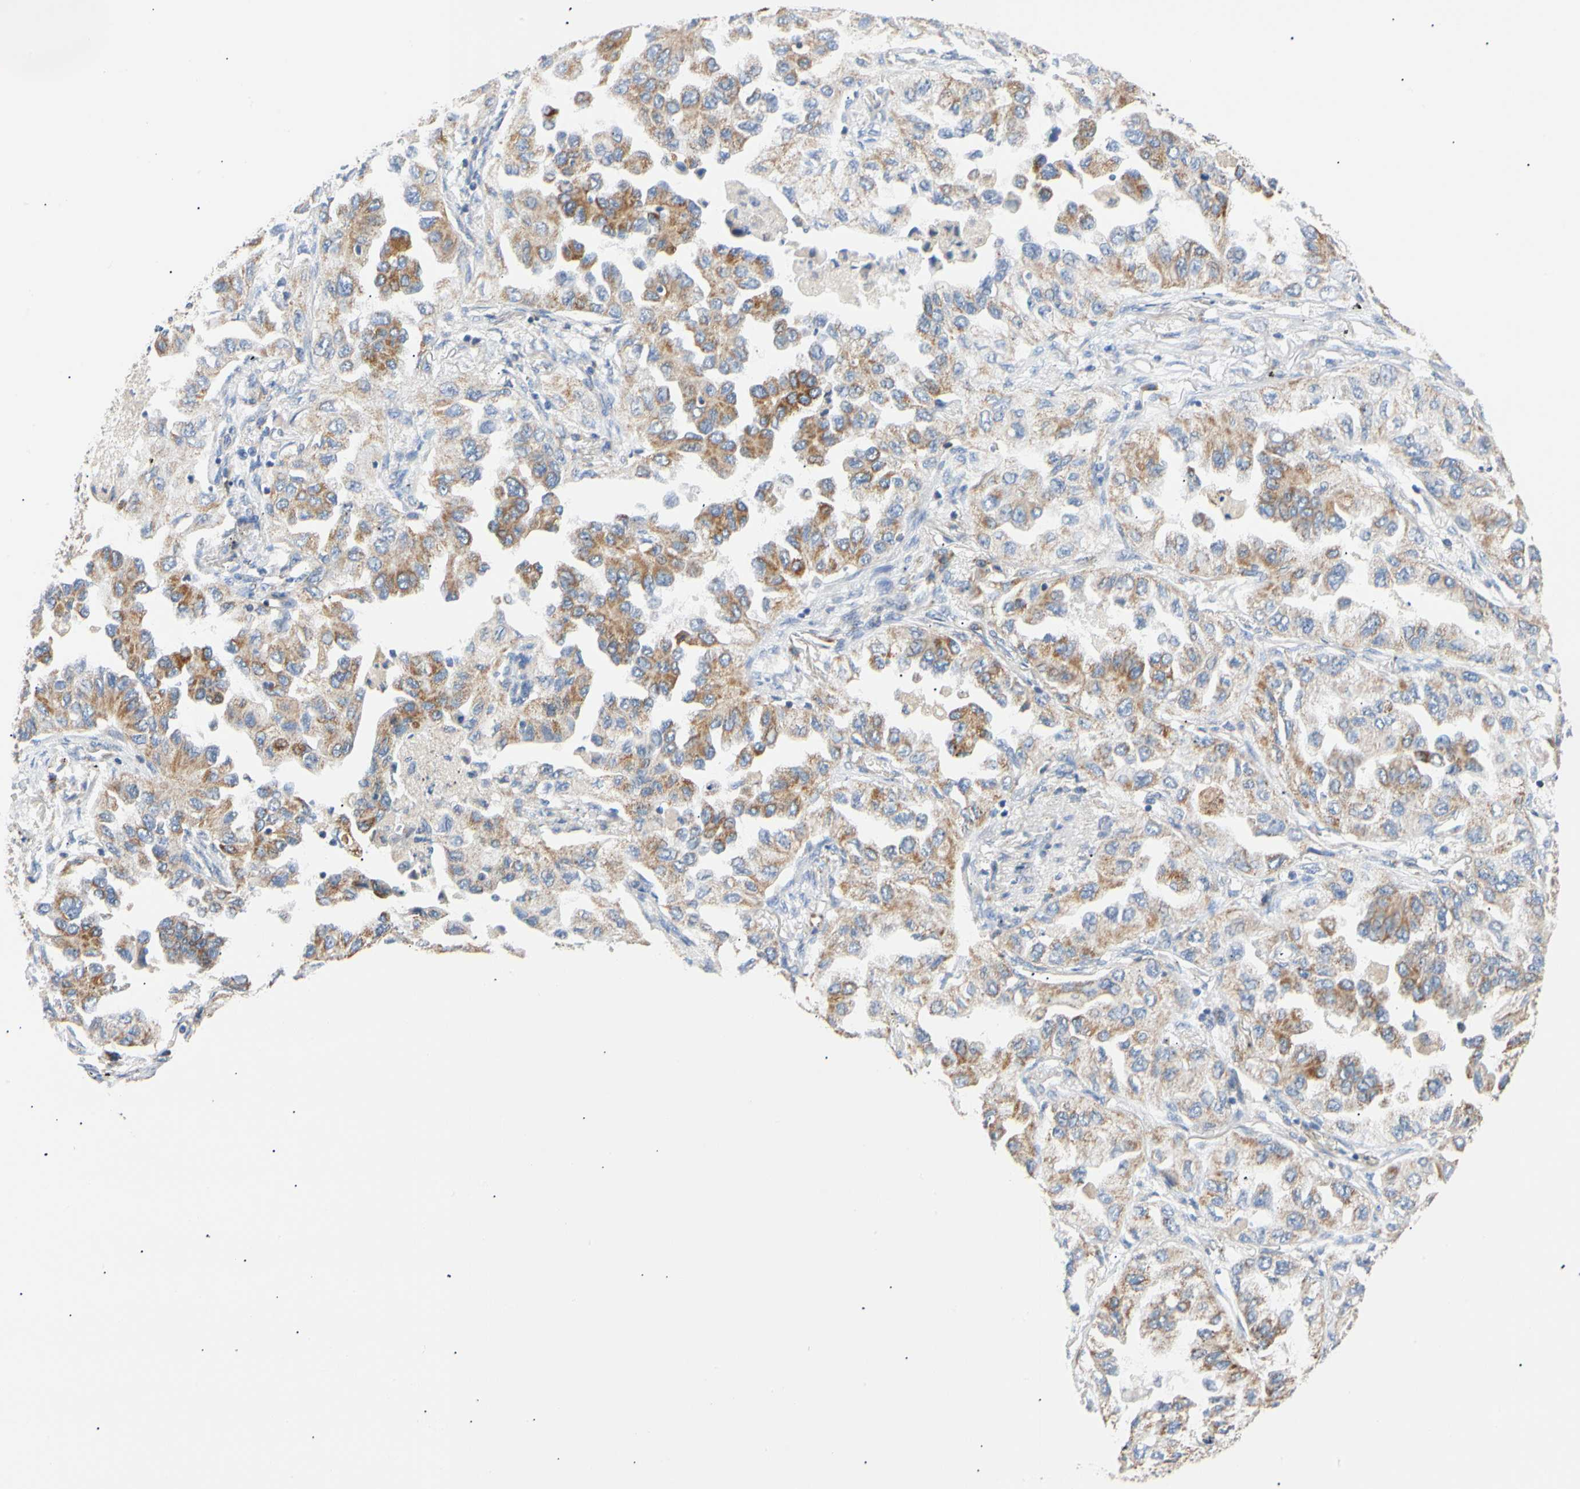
{"staining": {"intensity": "moderate", "quantity": ">75%", "location": "cytoplasmic/membranous"}, "tissue": "lung cancer", "cell_type": "Tumor cells", "image_type": "cancer", "snomed": [{"axis": "morphology", "description": "Adenocarcinoma, NOS"}, {"axis": "topography", "description": "Lung"}], "caption": "Protein expression analysis of lung cancer (adenocarcinoma) displays moderate cytoplasmic/membranous expression in about >75% of tumor cells.", "gene": "ACAT1", "patient": {"sex": "female", "age": 65}}